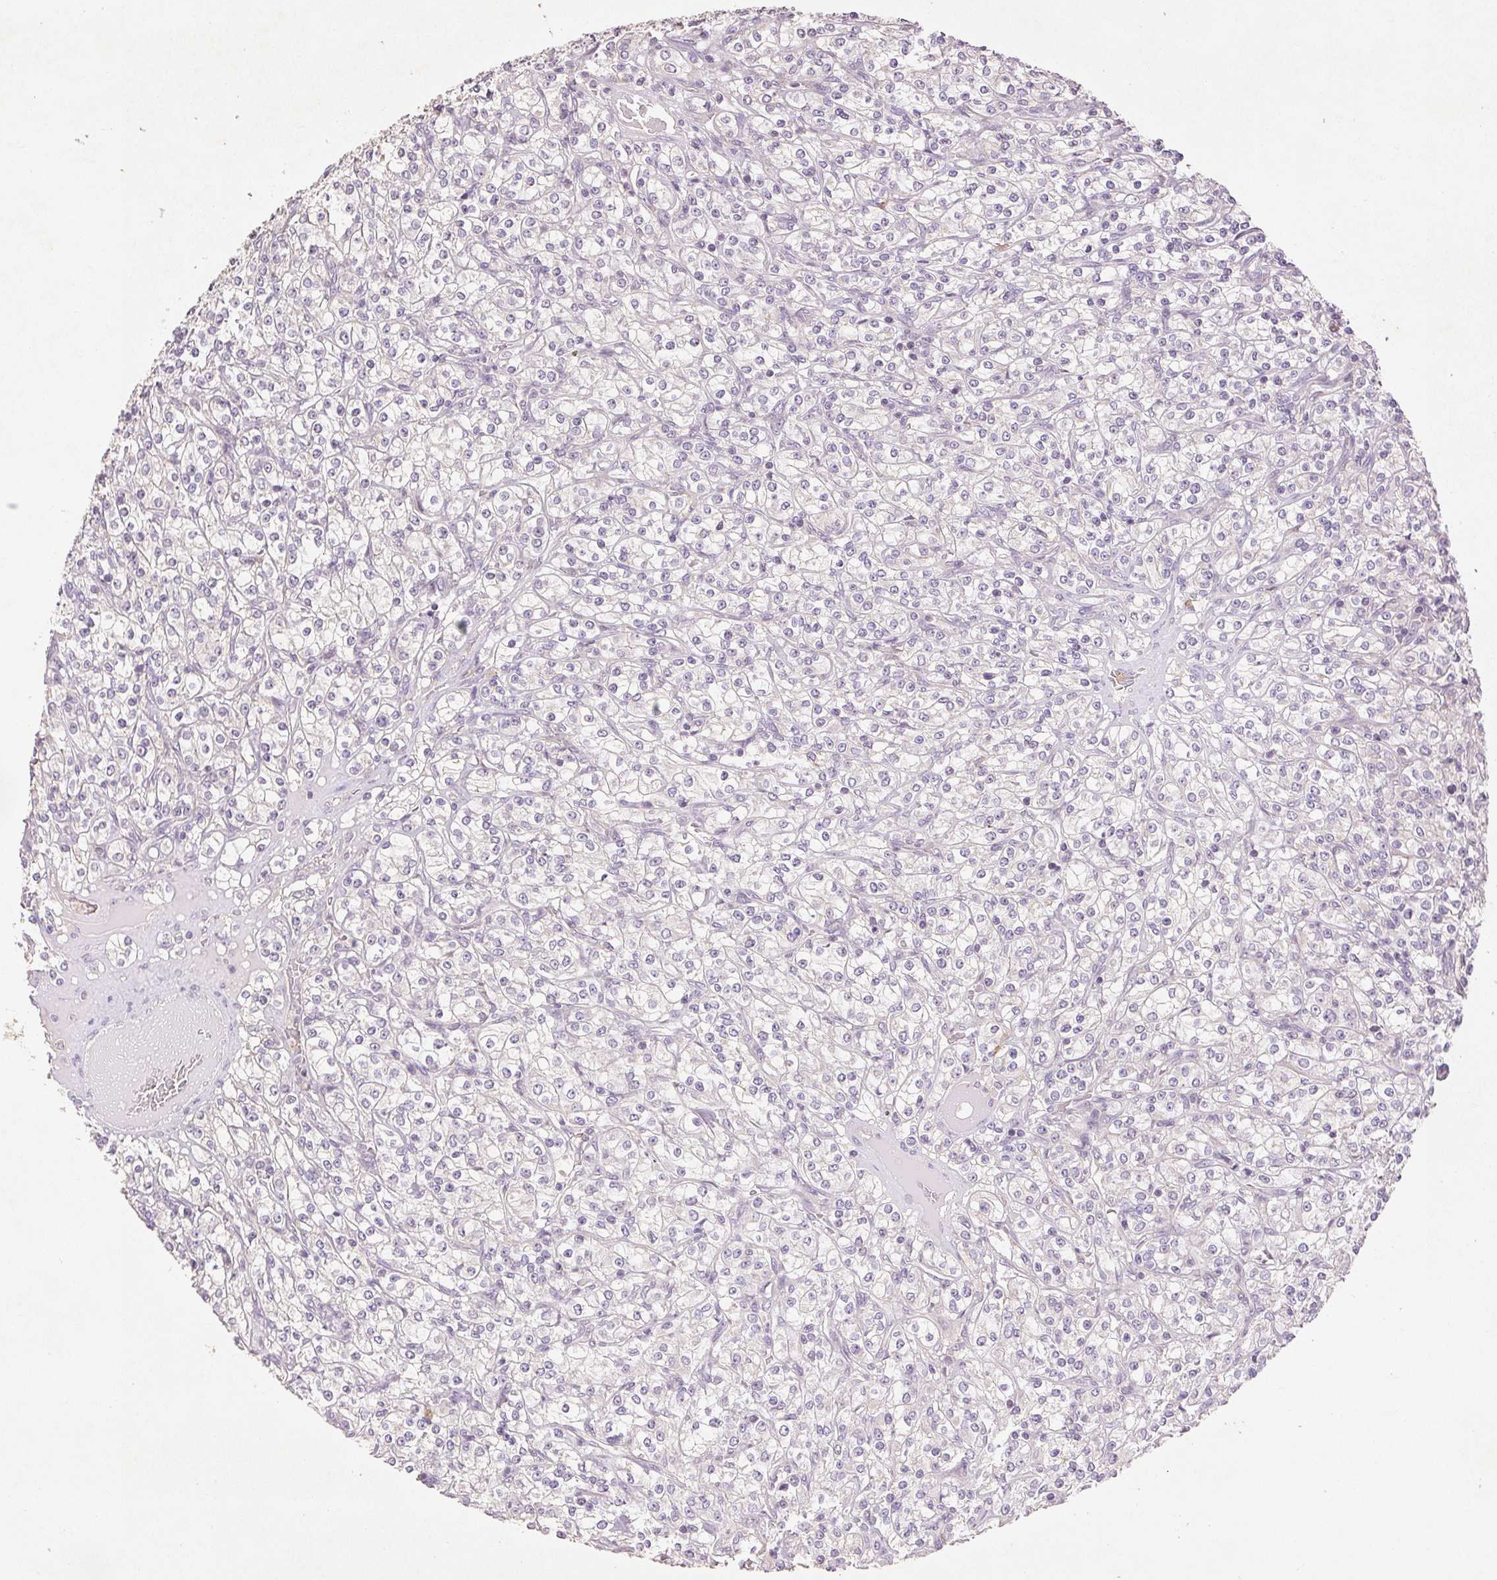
{"staining": {"intensity": "negative", "quantity": "none", "location": "none"}, "tissue": "renal cancer", "cell_type": "Tumor cells", "image_type": "cancer", "snomed": [{"axis": "morphology", "description": "Adenocarcinoma, NOS"}, {"axis": "topography", "description": "Kidney"}], "caption": "Tumor cells are negative for protein expression in human renal cancer (adenocarcinoma).", "gene": "YIF1B", "patient": {"sex": "male", "age": 77}}